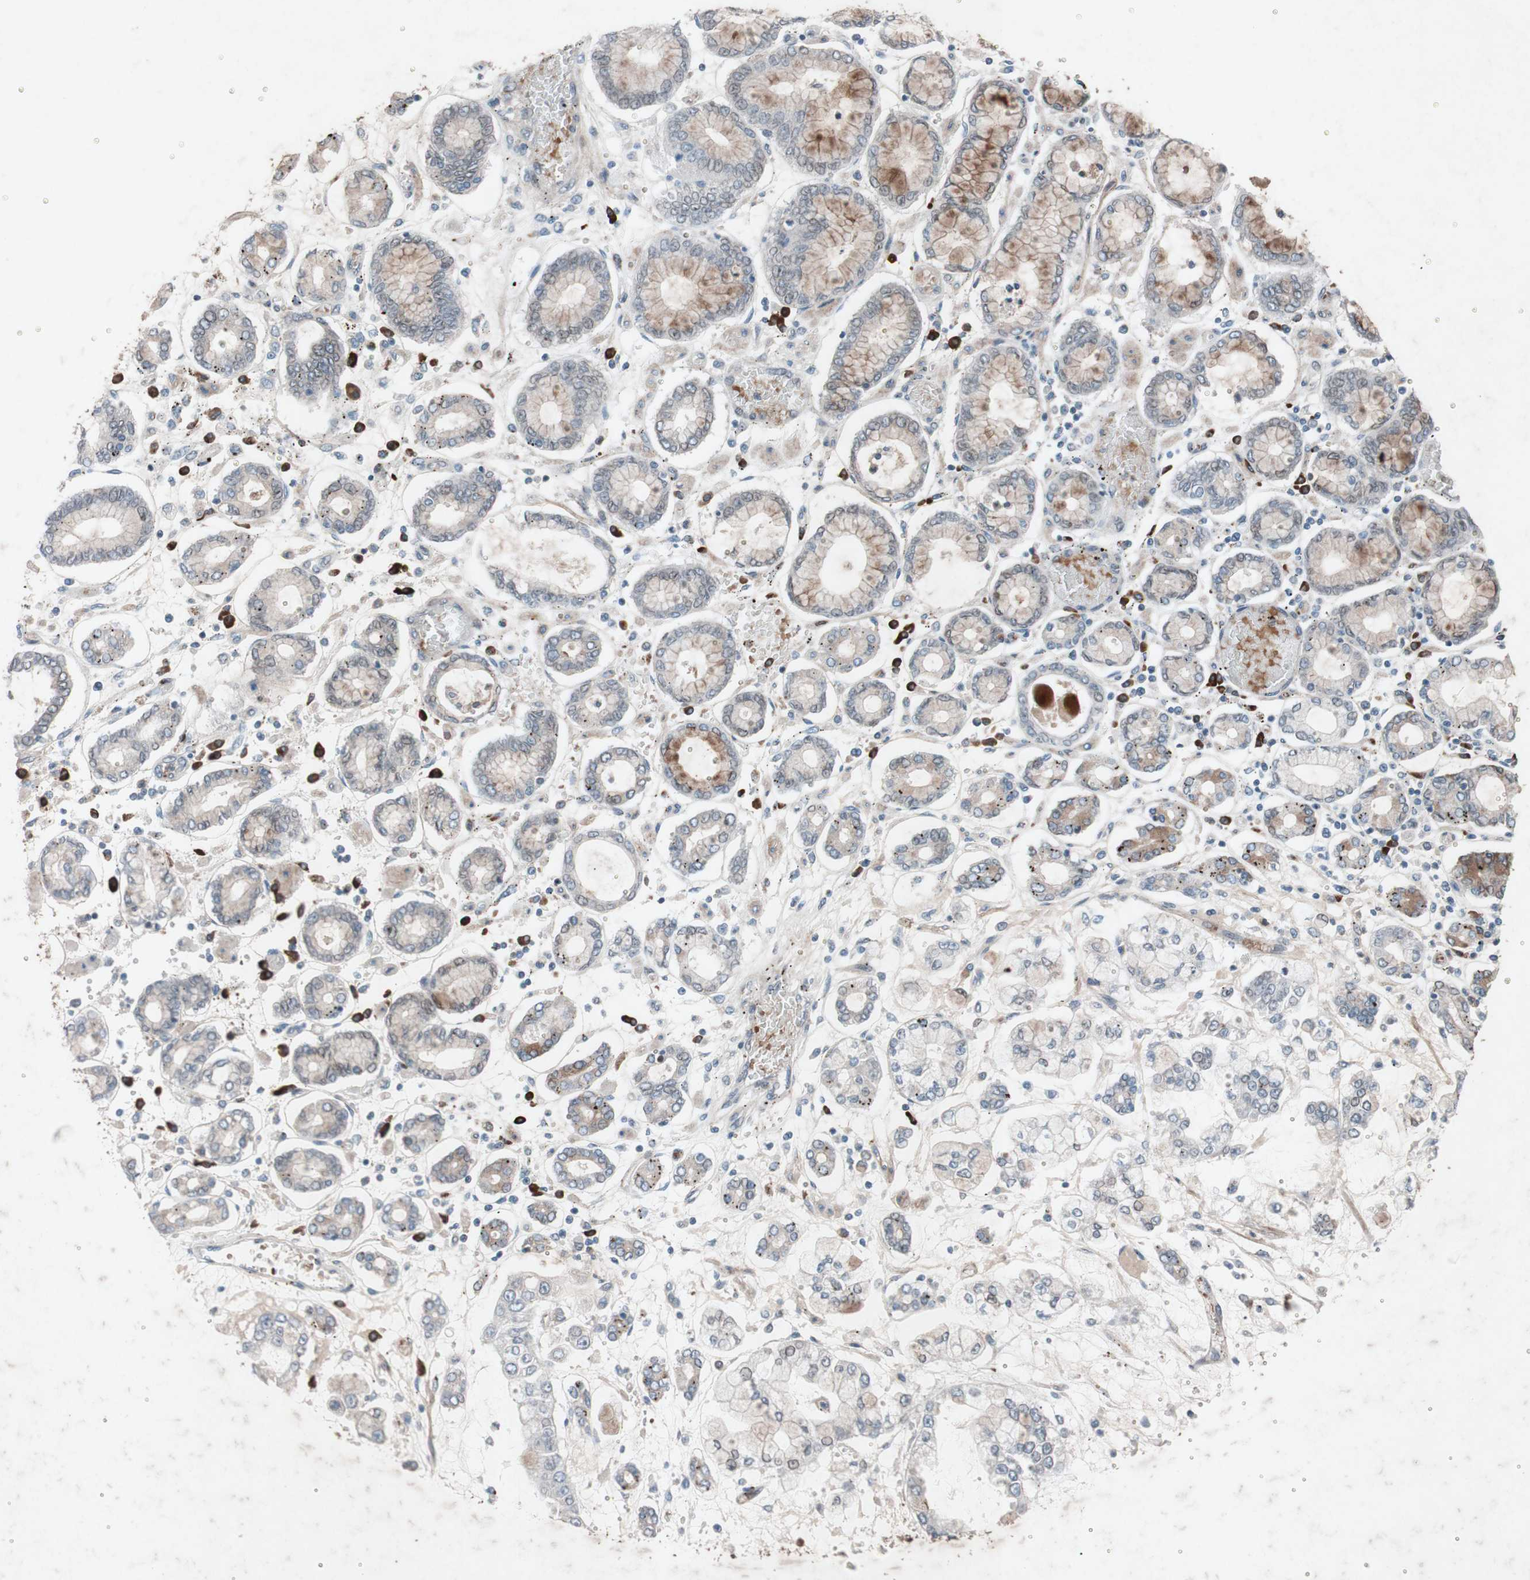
{"staining": {"intensity": "moderate", "quantity": "25%-75%", "location": "cytoplasmic/membranous"}, "tissue": "stomach cancer", "cell_type": "Tumor cells", "image_type": "cancer", "snomed": [{"axis": "morphology", "description": "Normal tissue, NOS"}, {"axis": "morphology", "description": "Adenocarcinoma, NOS"}, {"axis": "topography", "description": "Stomach, upper"}, {"axis": "topography", "description": "Stomach"}], "caption": "Stomach cancer stained with immunohistochemistry reveals moderate cytoplasmic/membranous positivity in approximately 25%-75% of tumor cells. The staining is performed using DAB (3,3'-diaminobenzidine) brown chromogen to label protein expression. The nuclei are counter-stained blue using hematoxylin.", "gene": "GRB7", "patient": {"sex": "male", "age": 76}}